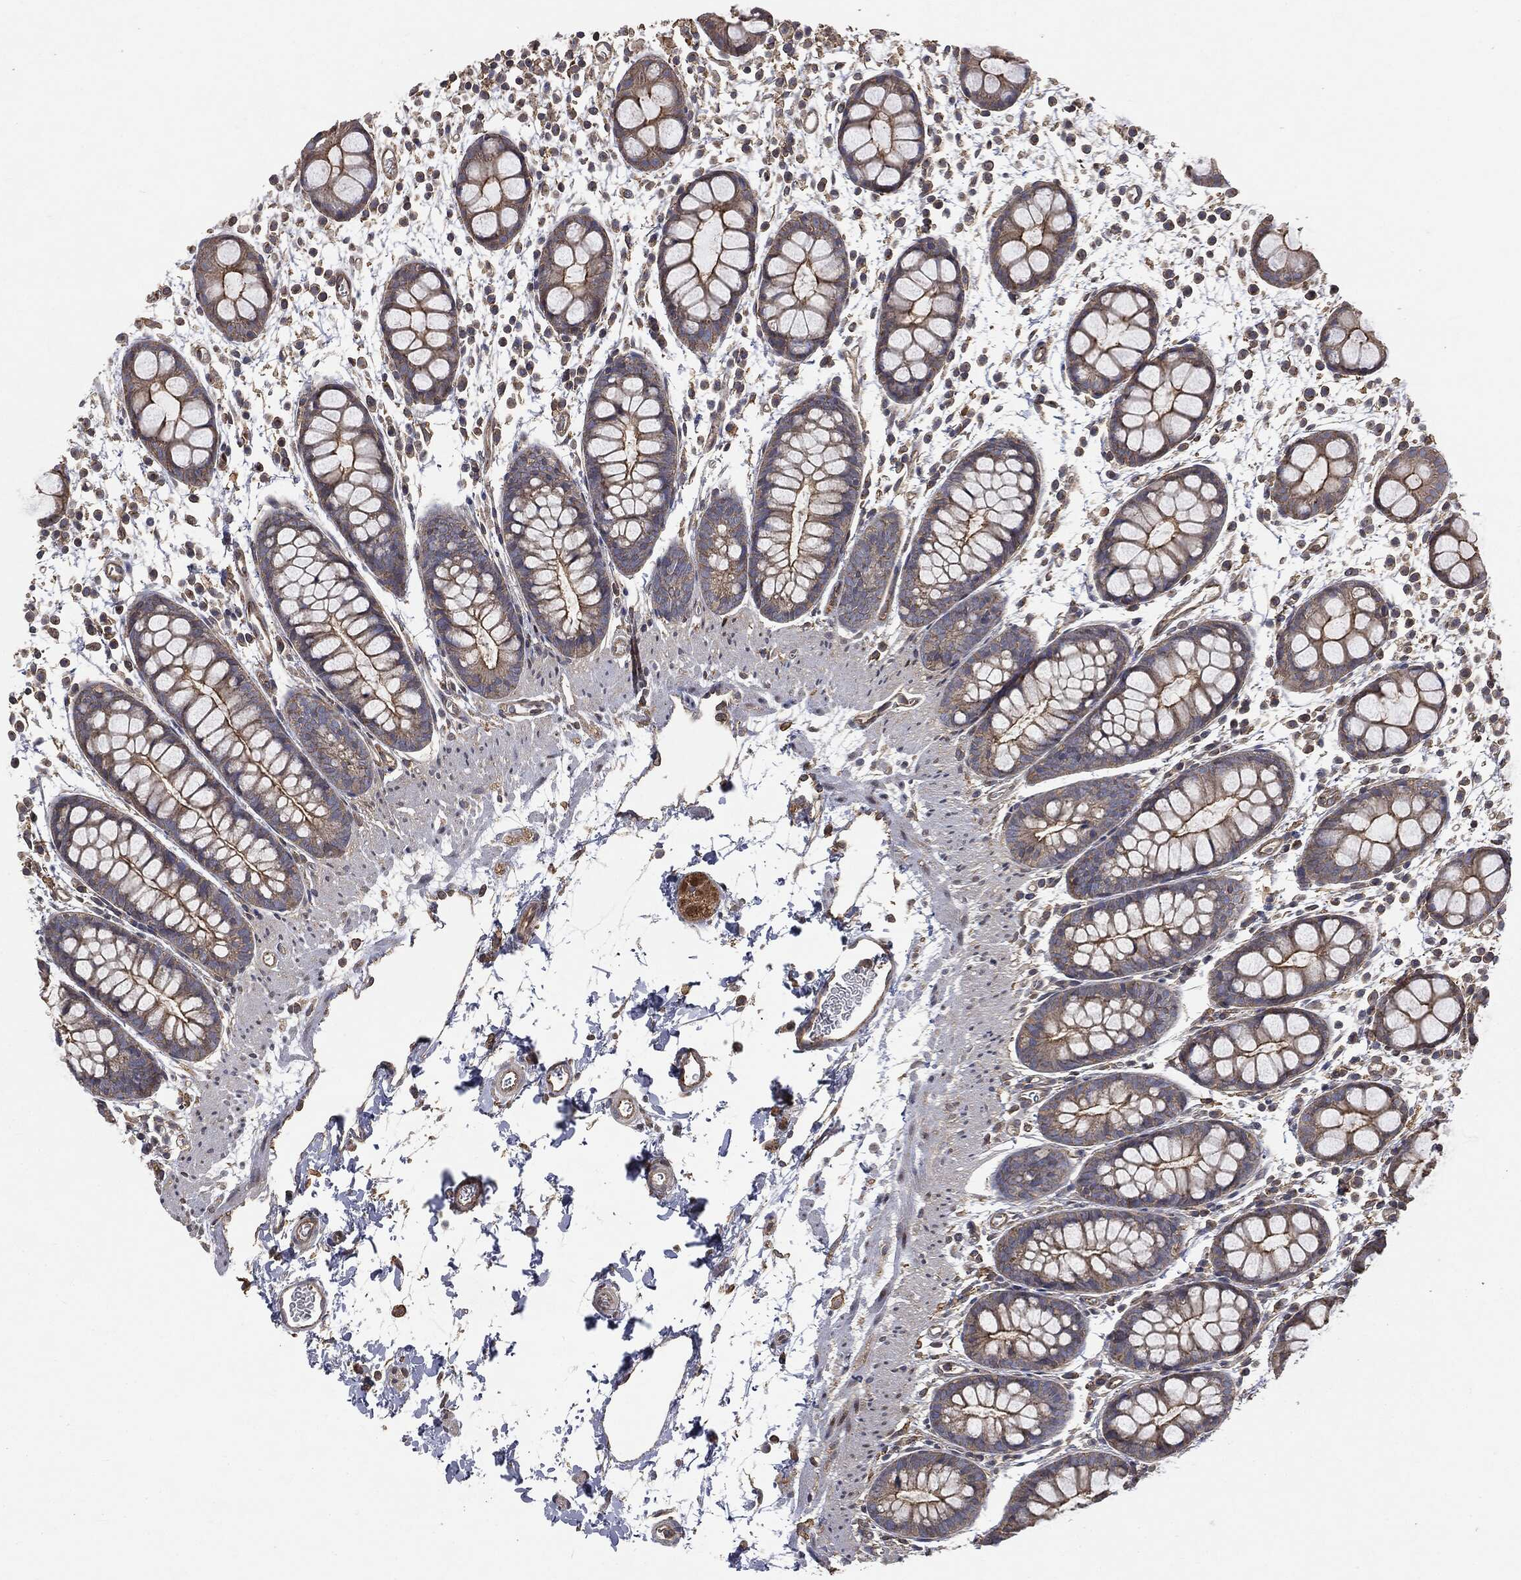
{"staining": {"intensity": "moderate", "quantity": "25%-75%", "location": "cytoplasmic/membranous"}, "tissue": "rectum", "cell_type": "Glandular cells", "image_type": "normal", "snomed": [{"axis": "morphology", "description": "Normal tissue, NOS"}, {"axis": "topography", "description": "Rectum"}], "caption": "Immunohistochemical staining of normal rectum demonstrates 25%-75% levels of moderate cytoplasmic/membranous protein staining in approximately 25%-75% of glandular cells.", "gene": "EPS15L1", "patient": {"sex": "male", "age": 57}}